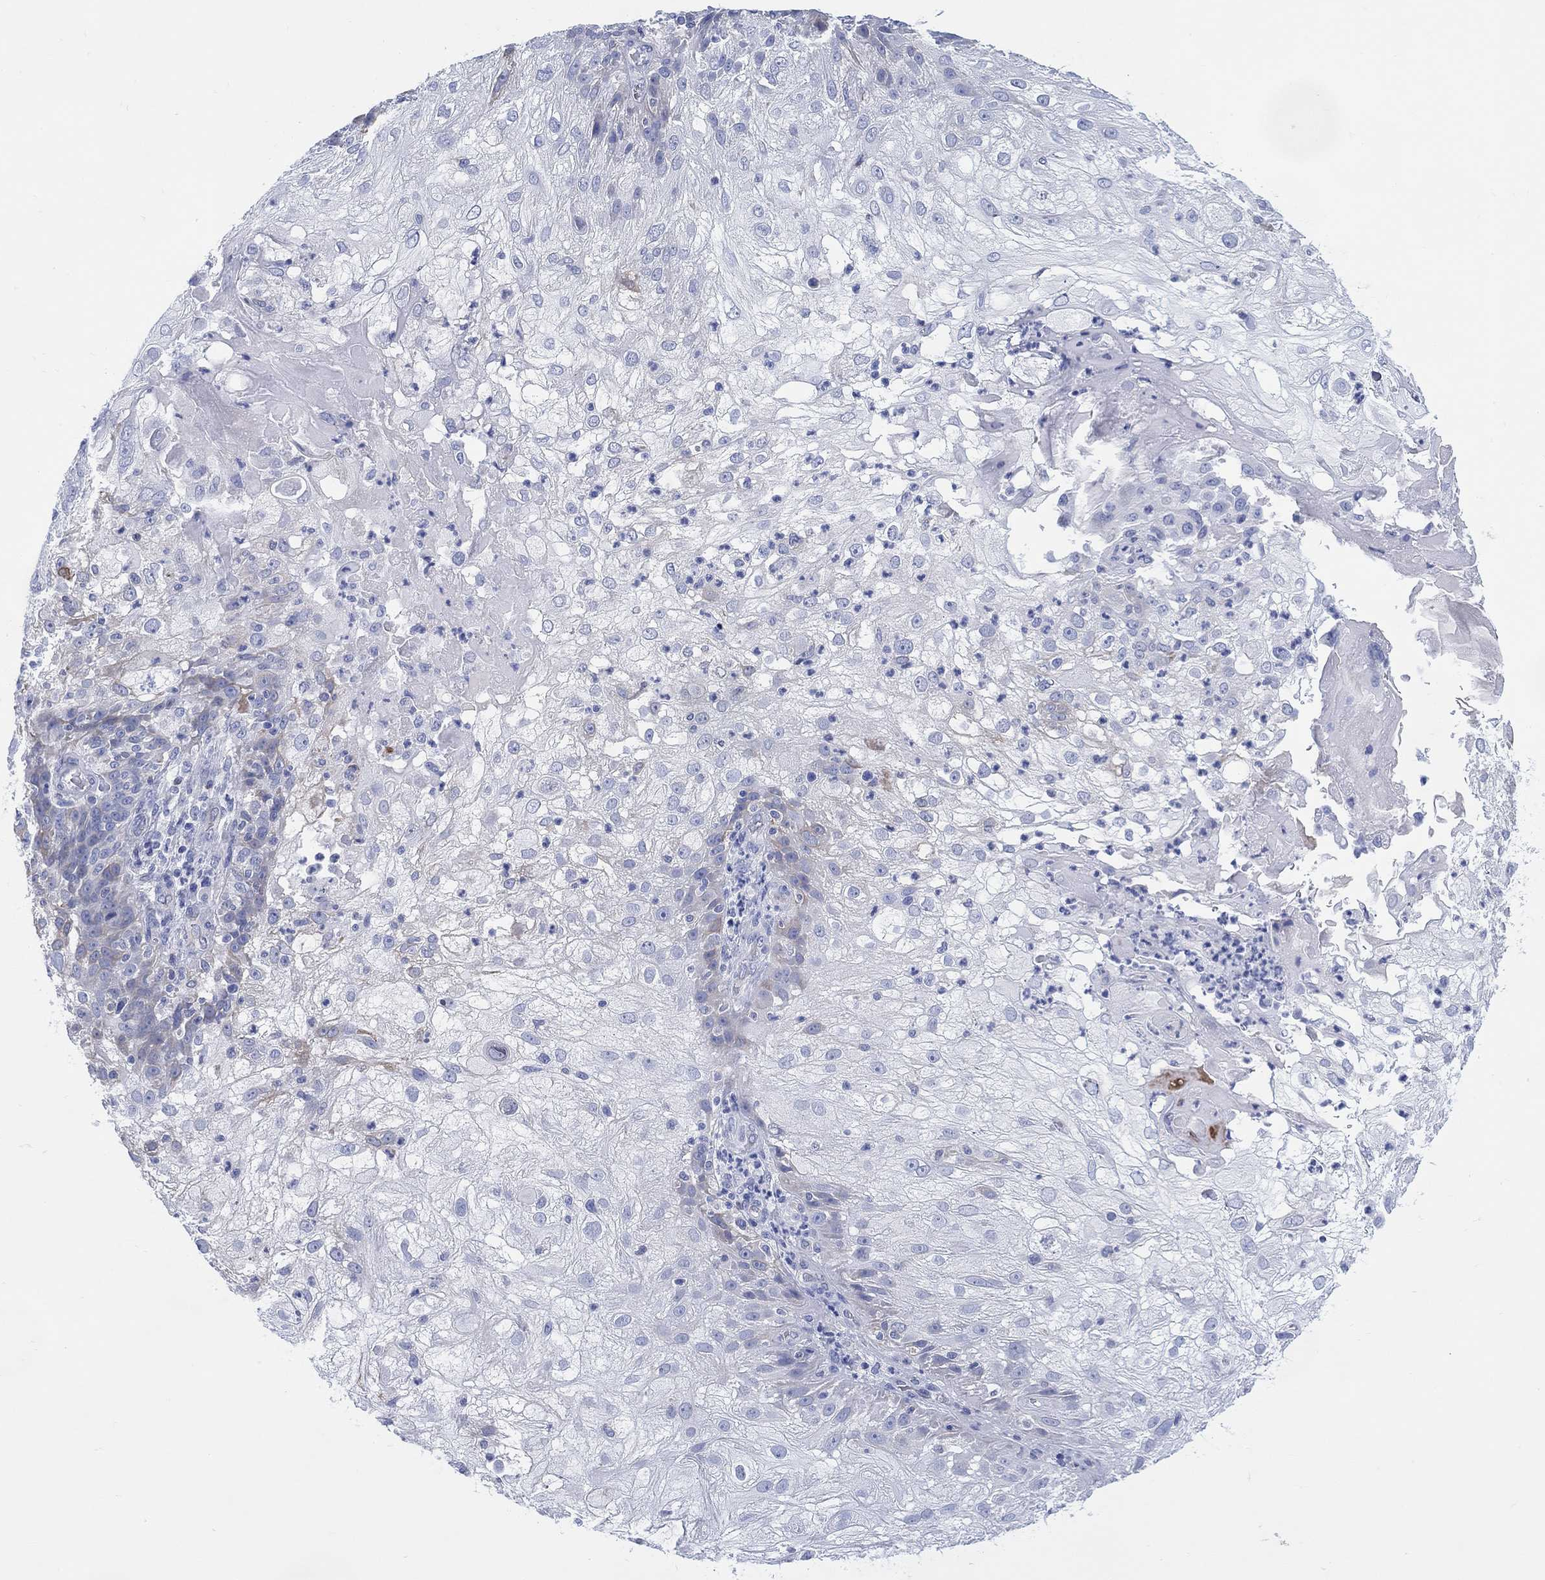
{"staining": {"intensity": "negative", "quantity": "none", "location": "none"}, "tissue": "skin cancer", "cell_type": "Tumor cells", "image_type": "cancer", "snomed": [{"axis": "morphology", "description": "Normal tissue, NOS"}, {"axis": "morphology", "description": "Squamous cell carcinoma, NOS"}, {"axis": "topography", "description": "Skin"}], "caption": "Tumor cells are negative for brown protein staining in skin squamous cell carcinoma. (DAB IHC, high magnification).", "gene": "DDI1", "patient": {"sex": "female", "age": 83}}